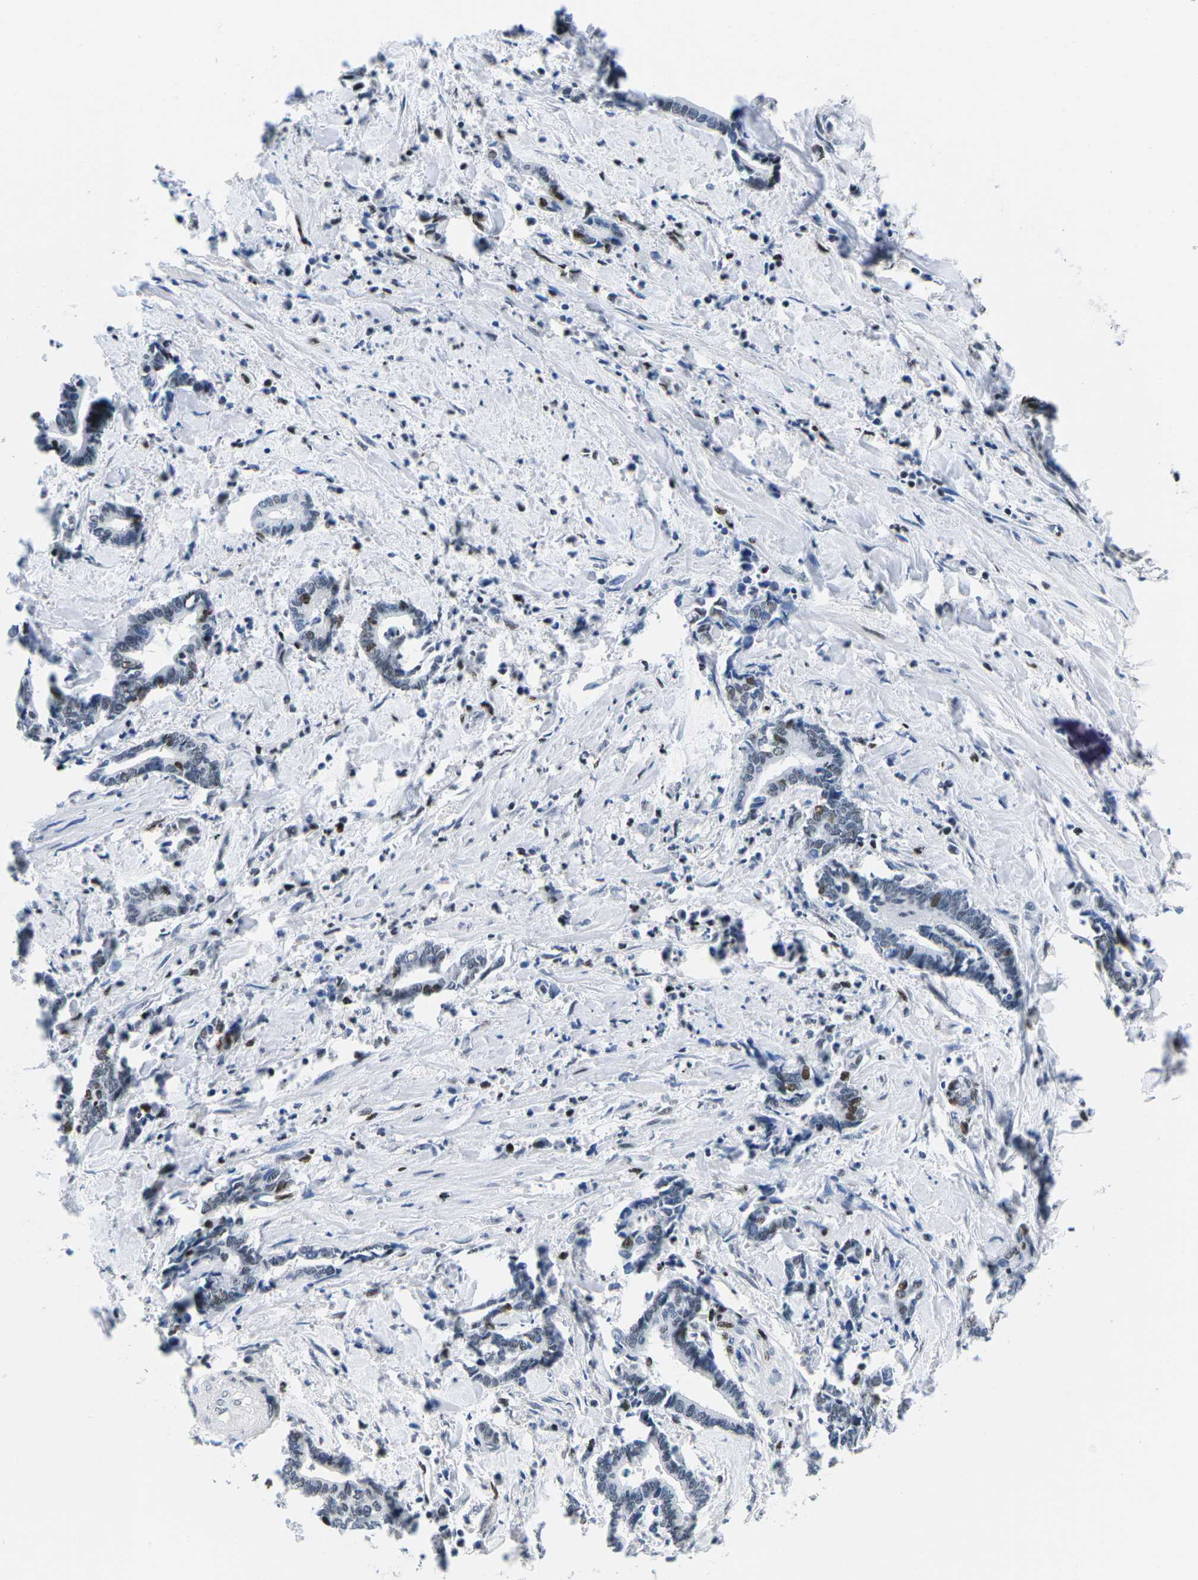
{"staining": {"intensity": "moderate", "quantity": "<25%", "location": "nuclear"}, "tissue": "cervical cancer", "cell_type": "Tumor cells", "image_type": "cancer", "snomed": [{"axis": "morphology", "description": "Adenocarcinoma, NOS"}, {"axis": "topography", "description": "Cervix"}], "caption": "Approximately <25% of tumor cells in human cervical cancer show moderate nuclear protein expression as visualized by brown immunohistochemical staining.", "gene": "ATF1", "patient": {"sex": "female", "age": 44}}